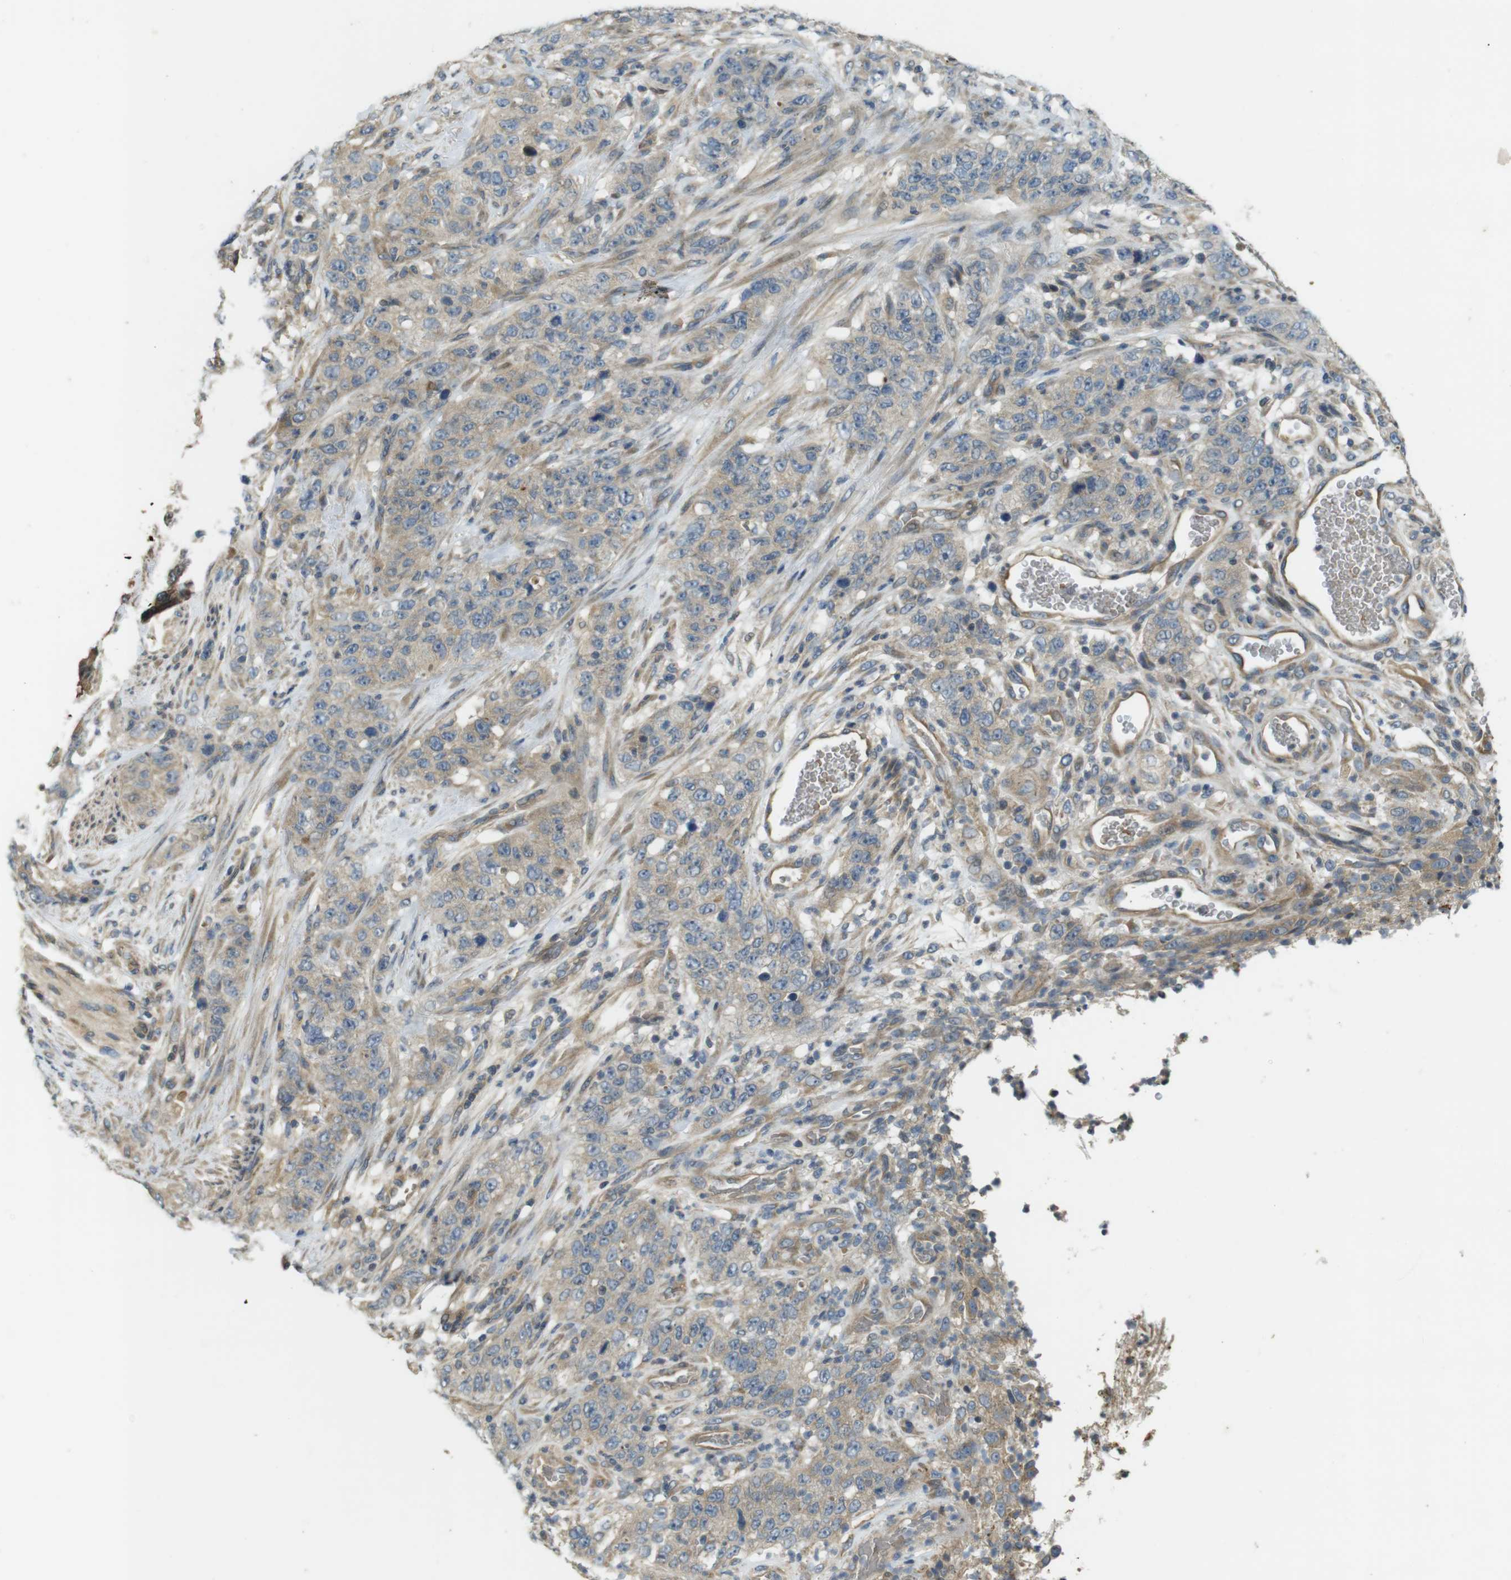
{"staining": {"intensity": "weak", "quantity": ">75%", "location": "cytoplasmic/membranous"}, "tissue": "stomach cancer", "cell_type": "Tumor cells", "image_type": "cancer", "snomed": [{"axis": "morphology", "description": "Adenocarcinoma, NOS"}, {"axis": "topography", "description": "Stomach"}], "caption": "This is a photomicrograph of immunohistochemistry (IHC) staining of stomach cancer (adenocarcinoma), which shows weak expression in the cytoplasmic/membranous of tumor cells.", "gene": "CLTC", "patient": {"sex": "male", "age": 48}}